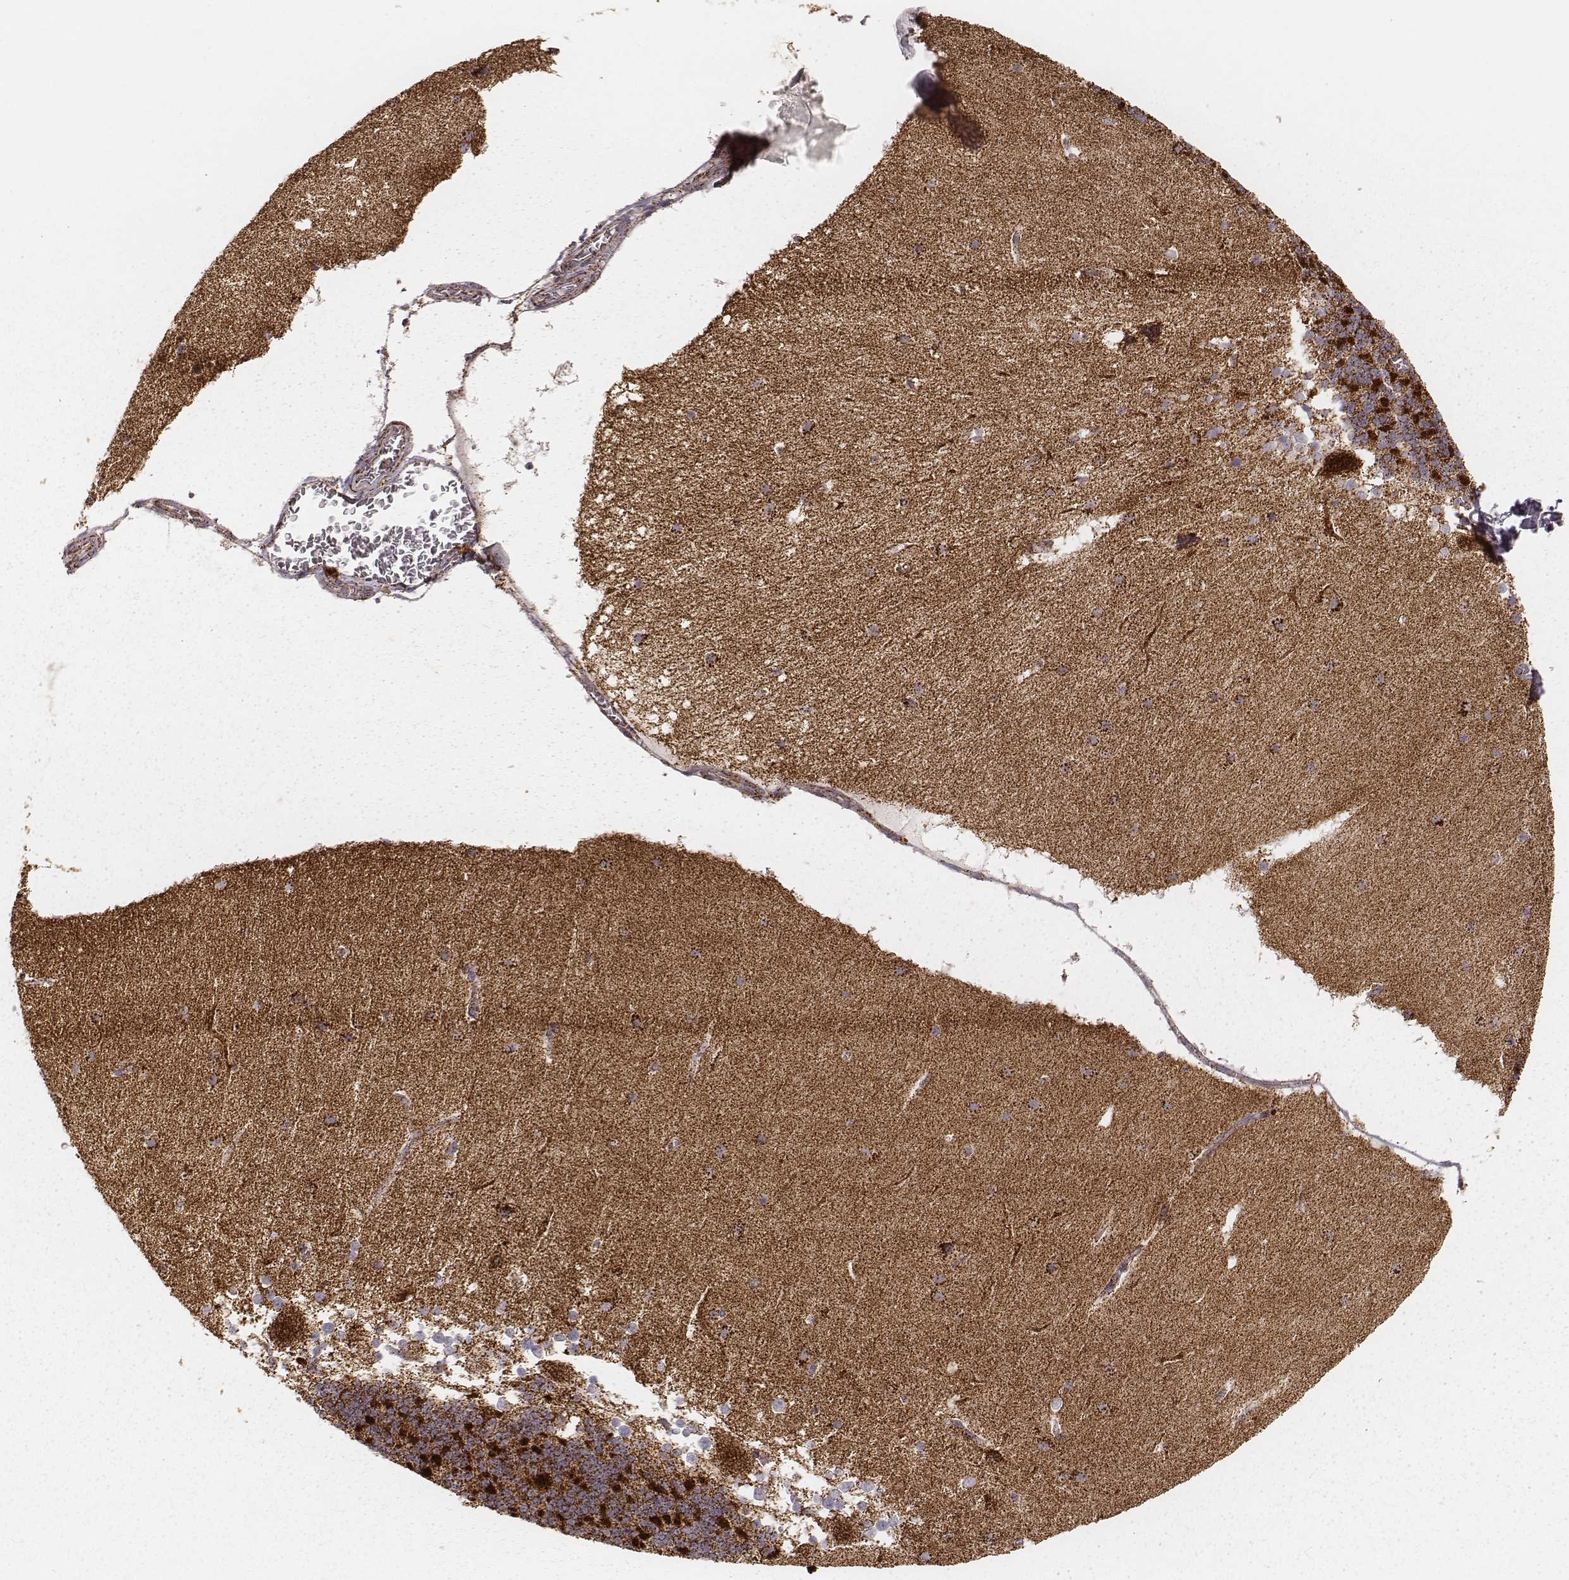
{"staining": {"intensity": "strong", "quantity": ">75%", "location": "cytoplasmic/membranous"}, "tissue": "cerebellum", "cell_type": "Cells in granular layer", "image_type": "normal", "snomed": [{"axis": "morphology", "description": "Normal tissue, NOS"}, {"axis": "topography", "description": "Cerebellum"}], "caption": "A high amount of strong cytoplasmic/membranous staining is seen in about >75% of cells in granular layer in unremarkable cerebellum.", "gene": "CS", "patient": {"sex": "female", "age": 19}}